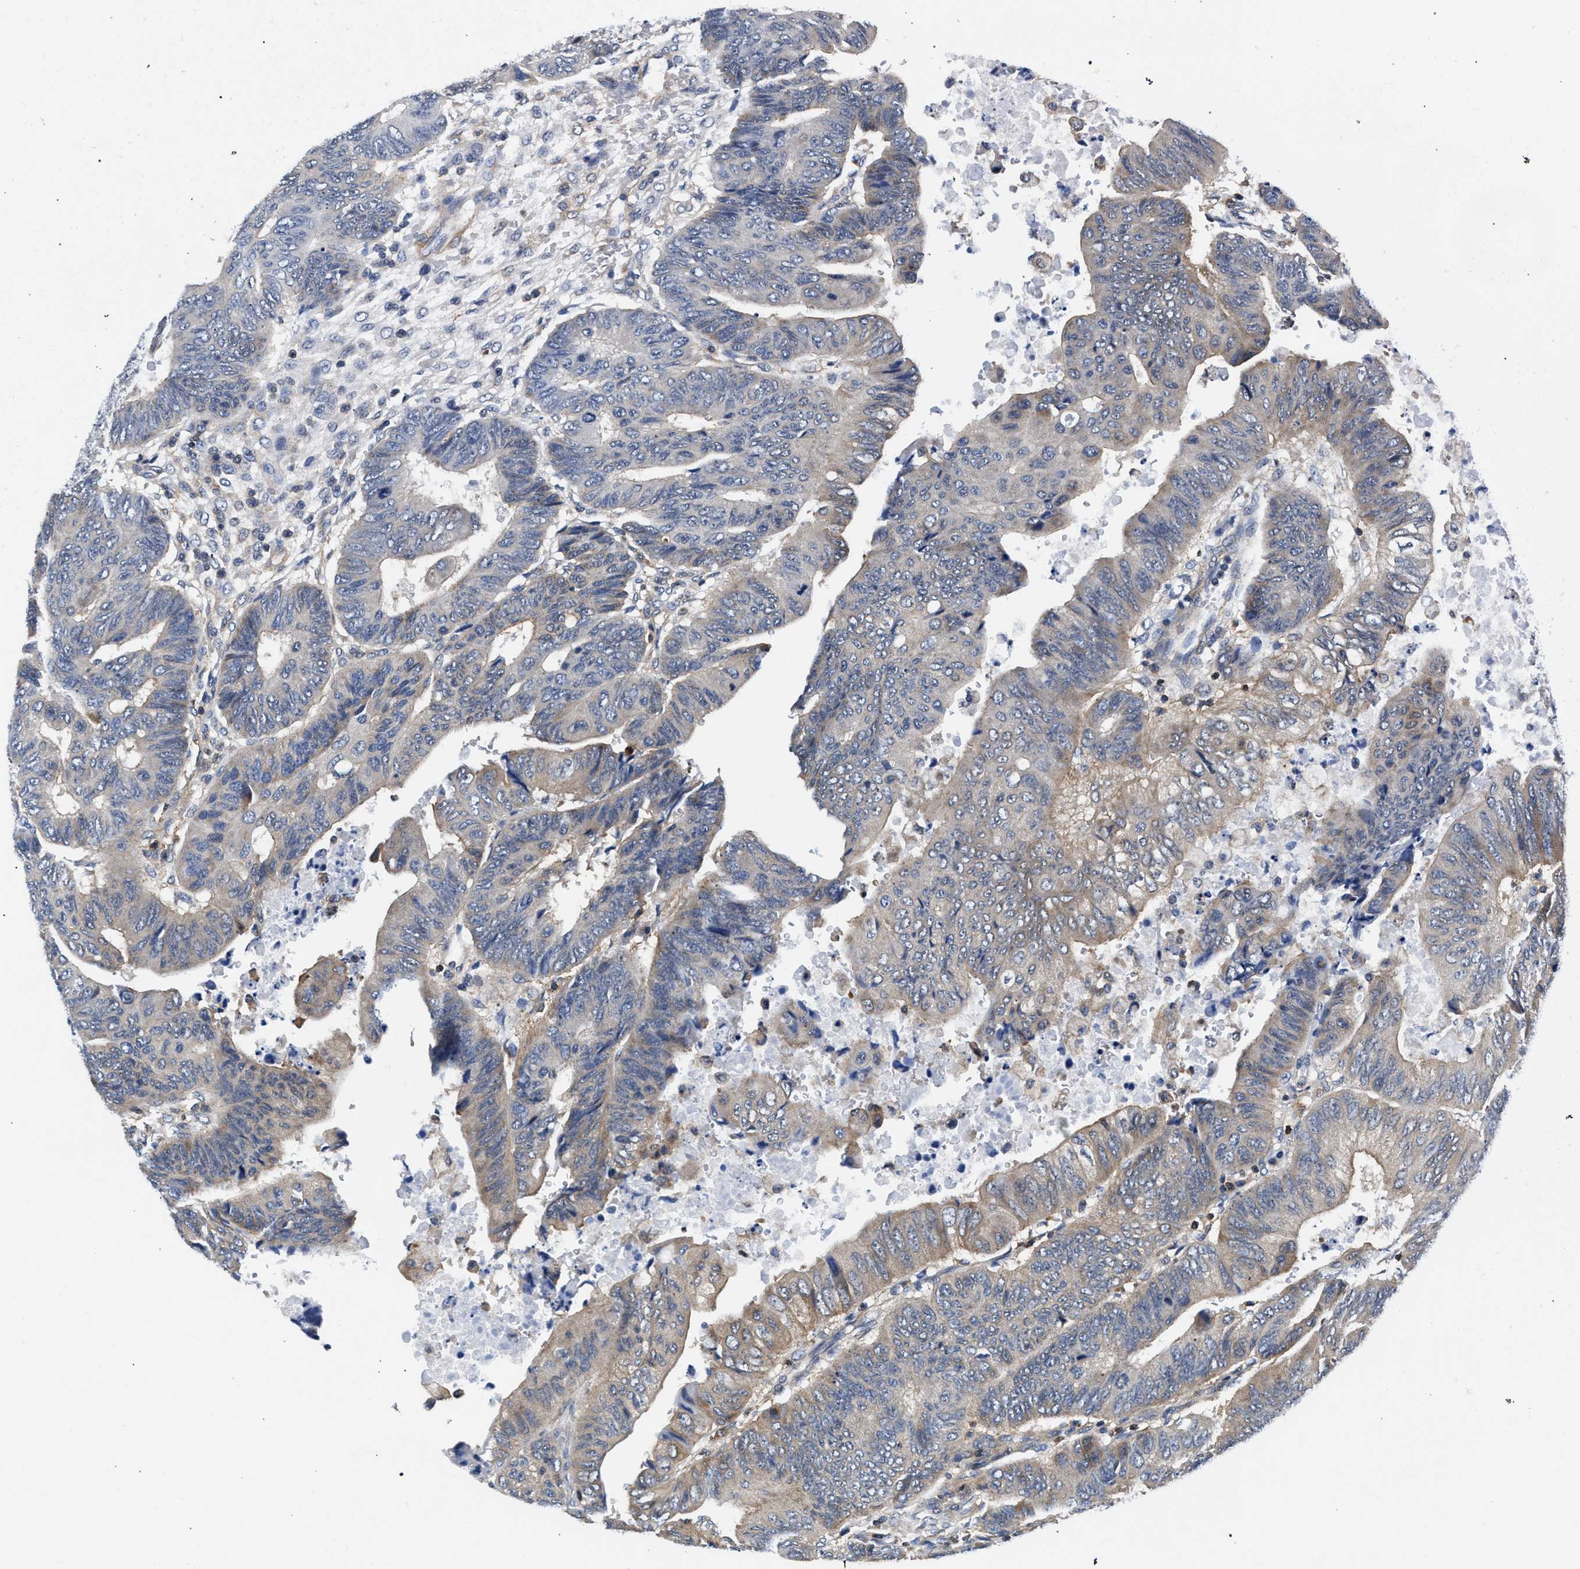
{"staining": {"intensity": "weak", "quantity": "25%-75%", "location": "cytoplasmic/membranous"}, "tissue": "colorectal cancer", "cell_type": "Tumor cells", "image_type": "cancer", "snomed": [{"axis": "morphology", "description": "Normal tissue, NOS"}, {"axis": "morphology", "description": "Adenocarcinoma, NOS"}, {"axis": "topography", "description": "Rectum"}, {"axis": "topography", "description": "Peripheral nerve tissue"}], "caption": "Colorectal cancer stained with a brown dye demonstrates weak cytoplasmic/membranous positive staining in about 25%-75% of tumor cells.", "gene": "LASP1", "patient": {"sex": "male", "age": 92}}